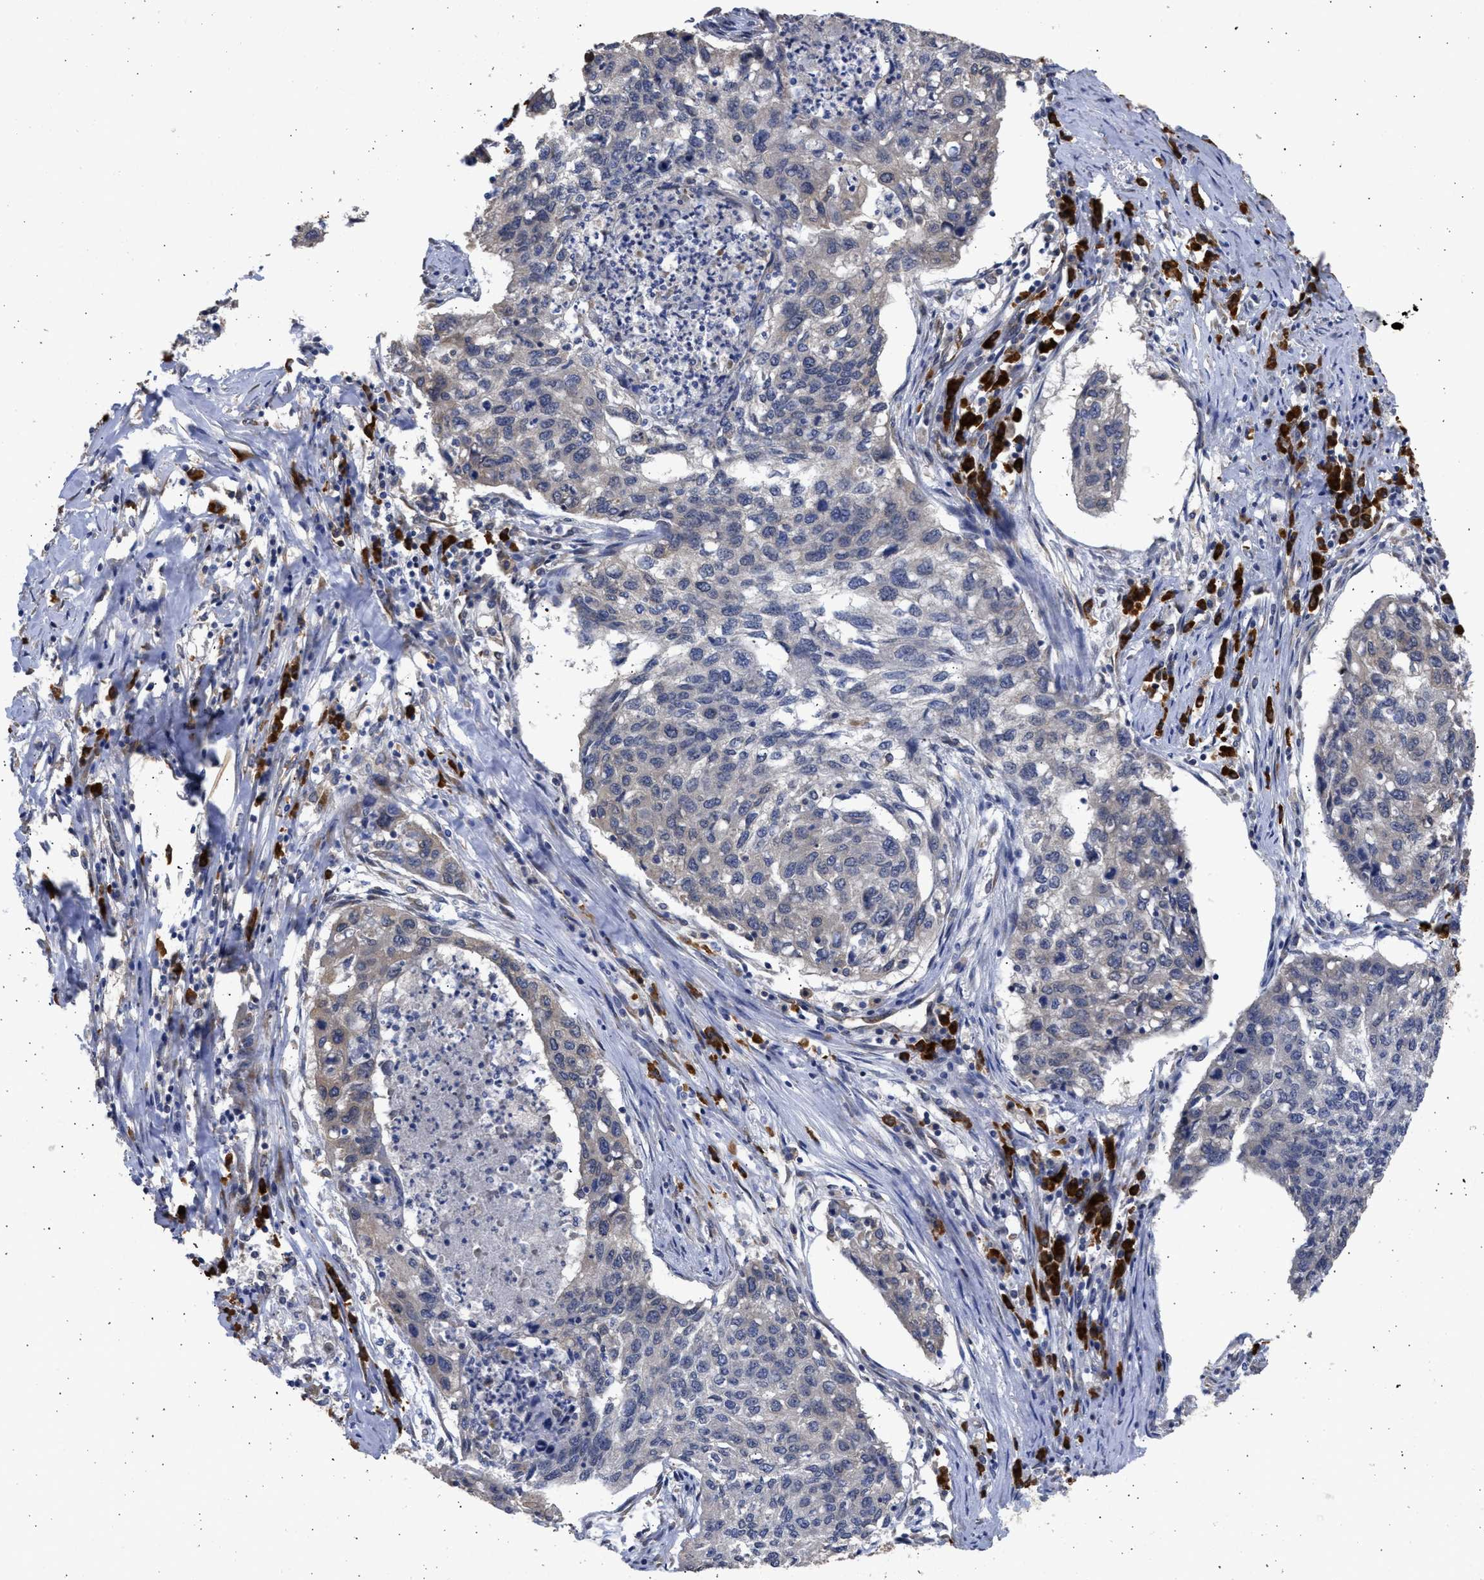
{"staining": {"intensity": "negative", "quantity": "none", "location": "none"}, "tissue": "lung cancer", "cell_type": "Tumor cells", "image_type": "cancer", "snomed": [{"axis": "morphology", "description": "Squamous cell carcinoma, NOS"}, {"axis": "topography", "description": "Lung"}], "caption": "Immunohistochemical staining of lung cancer shows no significant positivity in tumor cells.", "gene": "DNAJC1", "patient": {"sex": "female", "age": 63}}